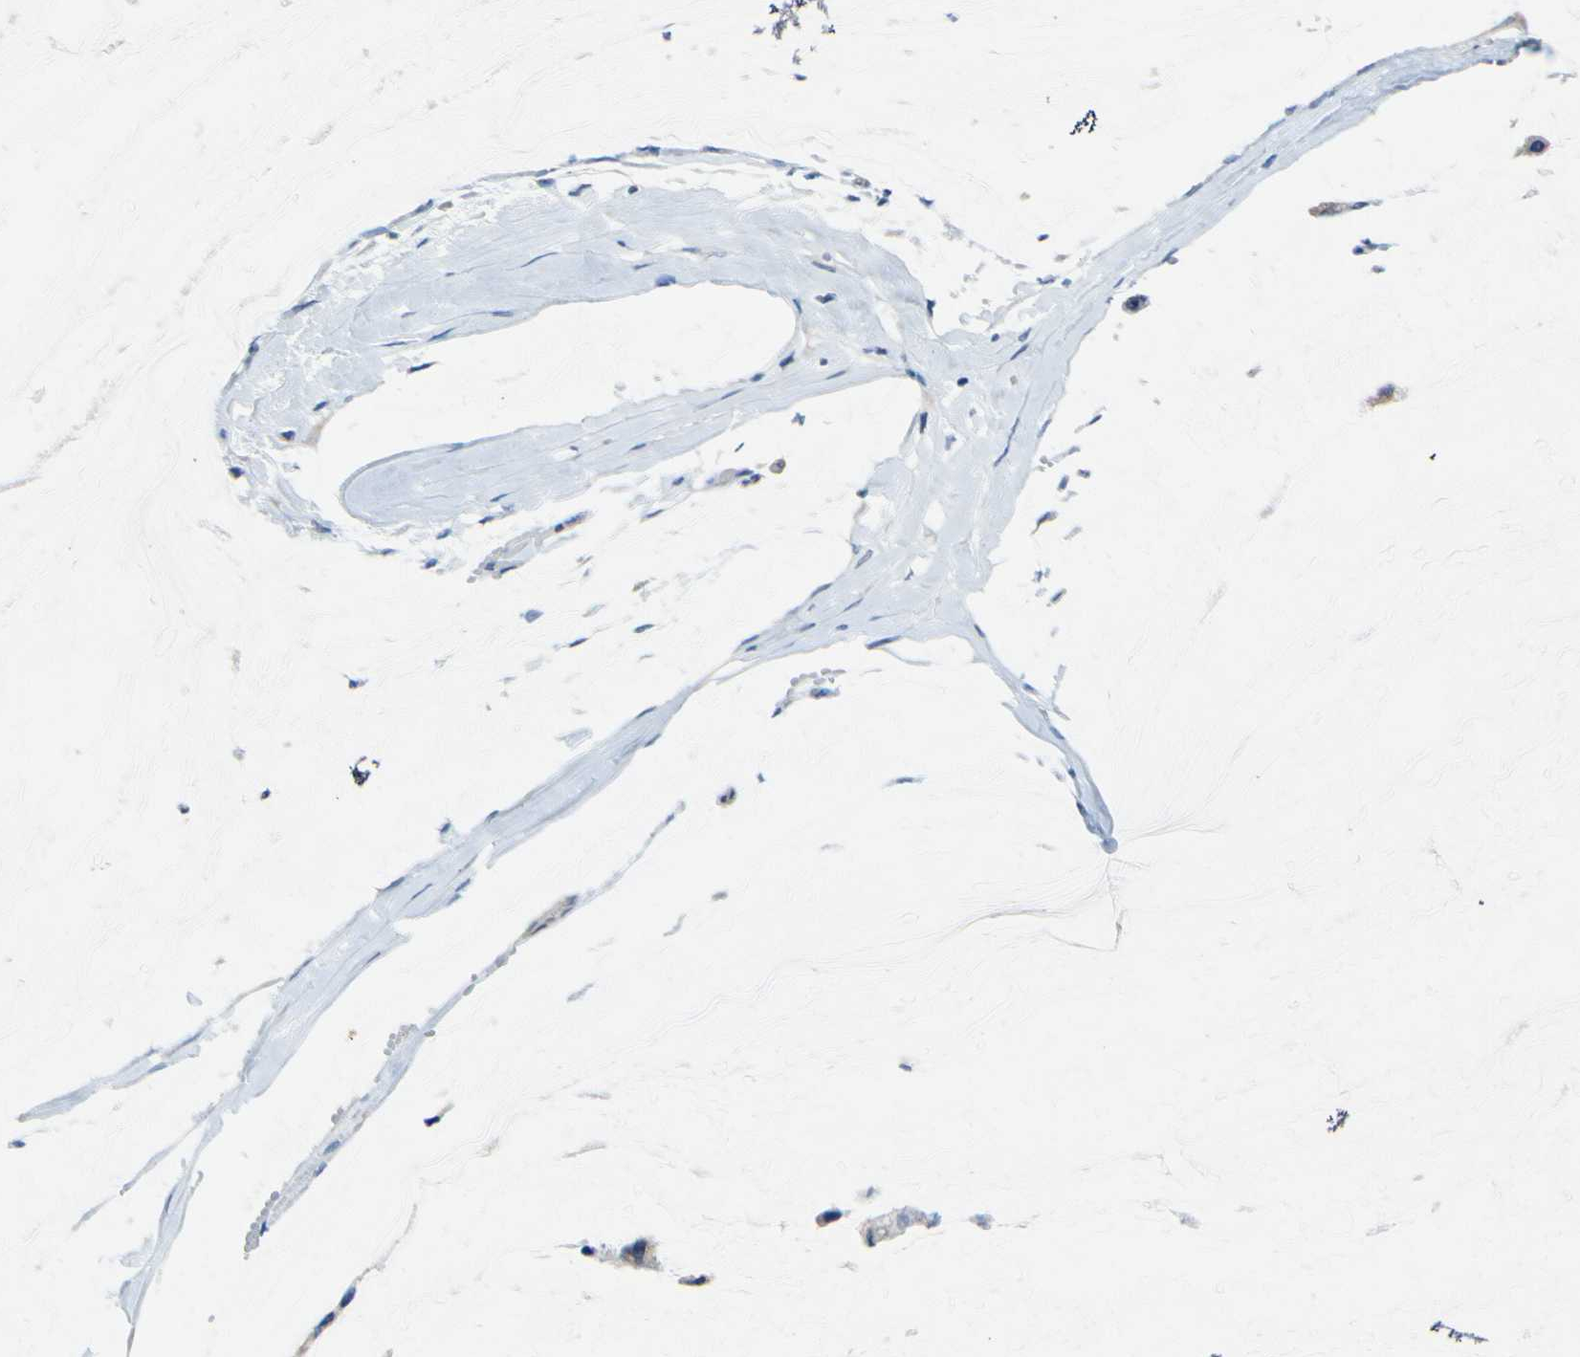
{"staining": {"intensity": "weak", "quantity": "25%-75%", "location": "cytoplasmic/membranous"}, "tissue": "ovarian cancer", "cell_type": "Tumor cells", "image_type": "cancer", "snomed": [{"axis": "morphology", "description": "Cystadenocarcinoma, mucinous, NOS"}, {"axis": "topography", "description": "Ovary"}], "caption": "Immunohistochemistry of ovarian cancer (mucinous cystadenocarcinoma) exhibits low levels of weak cytoplasmic/membranous positivity in approximately 25%-75% of tumor cells.", "gene": "PRXL2A", "patient": {"sex": "female", "age": 39}}